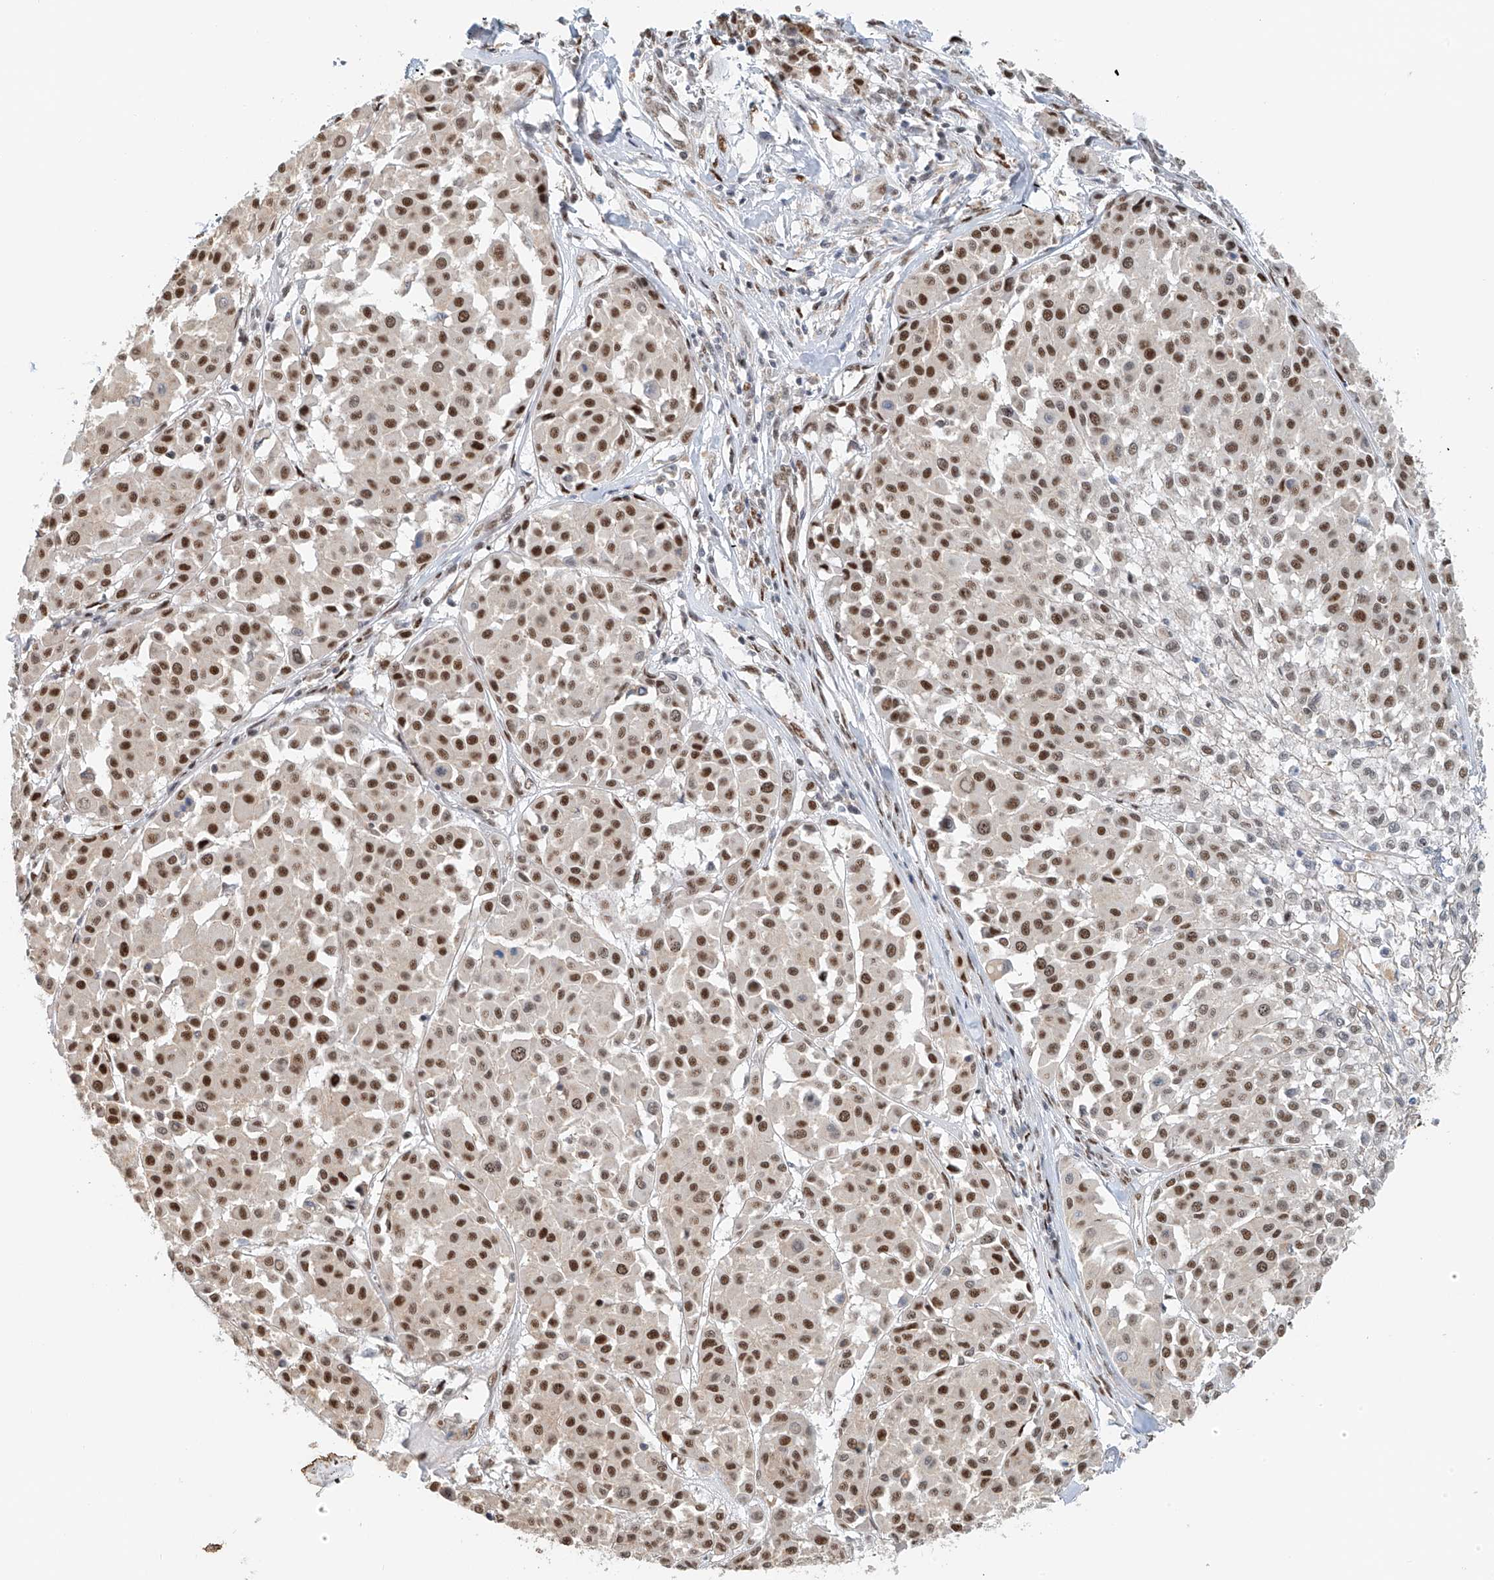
{"staining": {"intensity": "strong", "quantity": ">75%", "location": "nuclear"}, "tissue": "melanoma", "cell_type": "Tumor cells", "image_type": "cancer", "snomed": [{"axis": "morphology", "description": "Malignant melanoma, Metastatic site"}, {"axis": "topography", "description": "Soft tissue"}], "caption": "Malignant melanoma (metastatic site) was stained to show a protein in brown. There is high levels of strong nuclear expression in about >75% of tumor cells. (DAB IHC with brightfield microscopy, high magnification).", "gene": "ZNF514", "patient": {"sex": "male", "age": 41}}